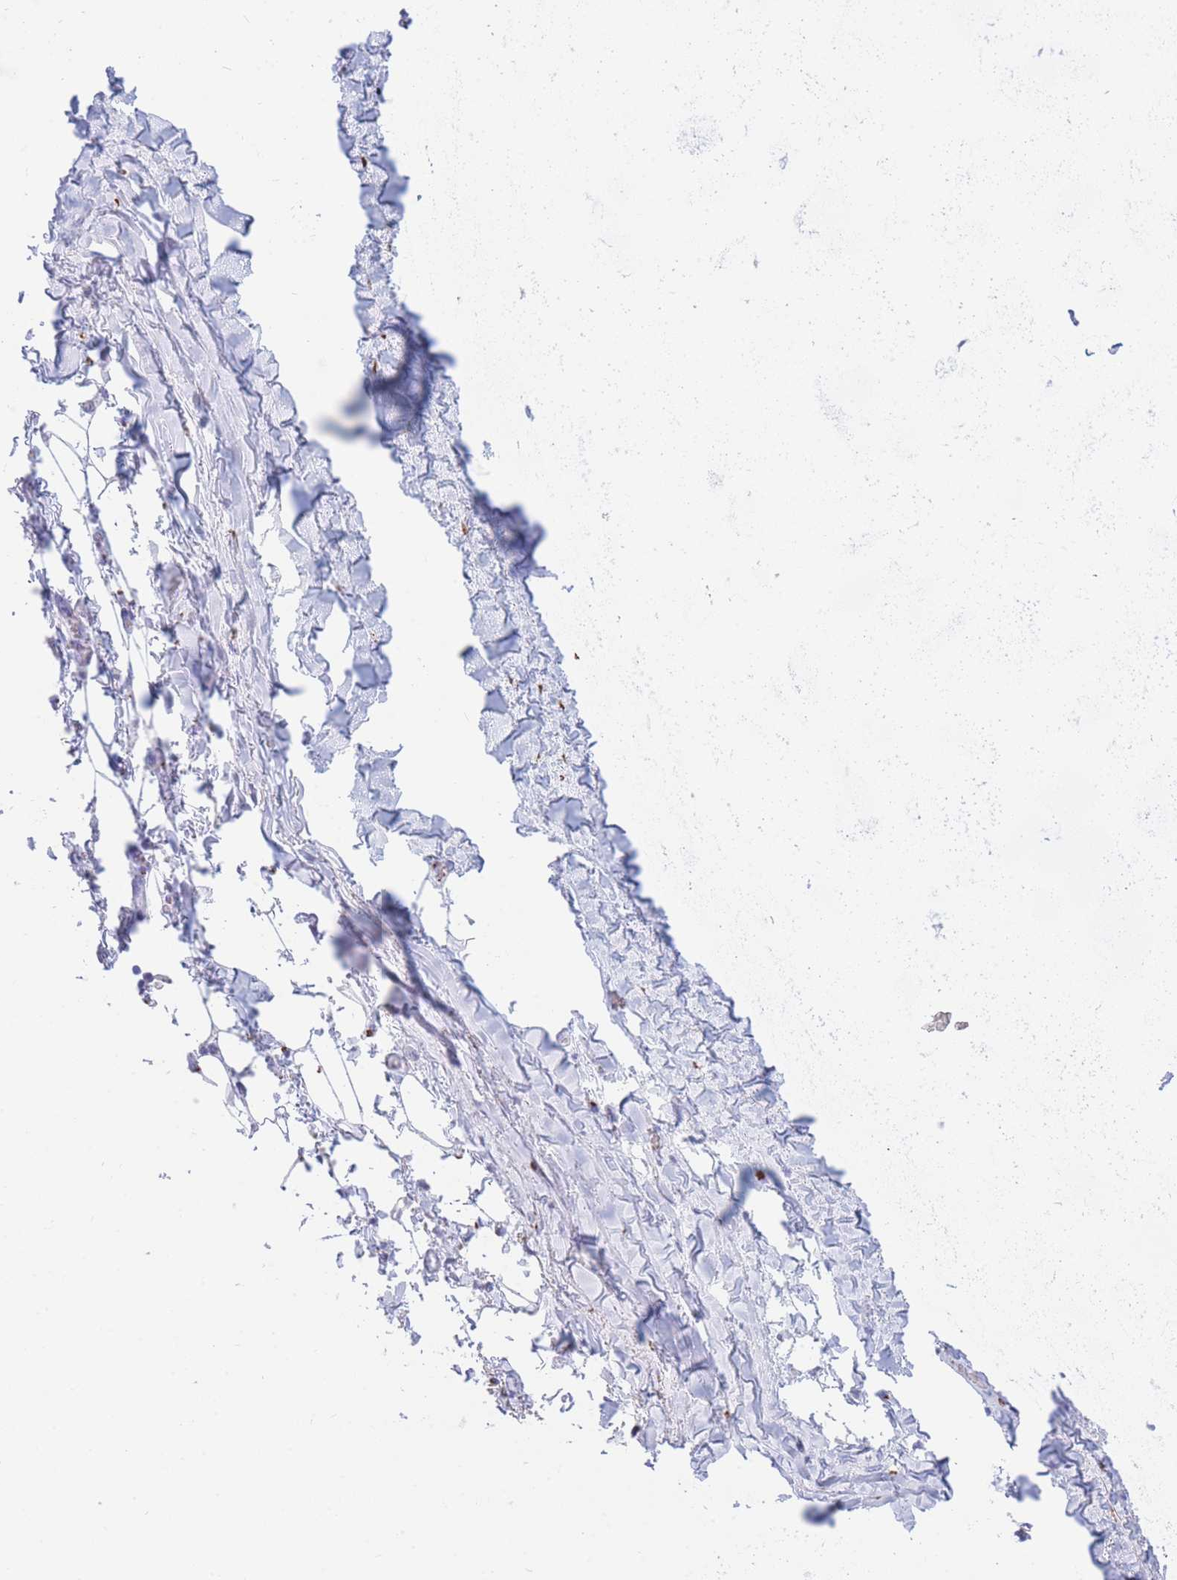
{"staining": {"intensity": "negative", "quantity": "none", "location": "none"}, "tissue": "adipose tissue", "cell_type": "Adipocytes", "image_type": "normal", "snomed": [{"axis": "morphology", "description": "Normal tissue, NOS"}, {"axis": "topography", "description": "Cartilage tissue"}, {"axis": "topography", "description": "Bronchus"}], "caption": "Adipose tissue was stained to show a protein in brown. There is no significant positivity in adipocytes. The staining was performed using DAB to visualize the protein expression in brown, while the nuclei were stained in blue with hematoxylin (Magnification: 20x).", "gene": "FAM3C", "patient": {"sex": "male", "age": 63}}